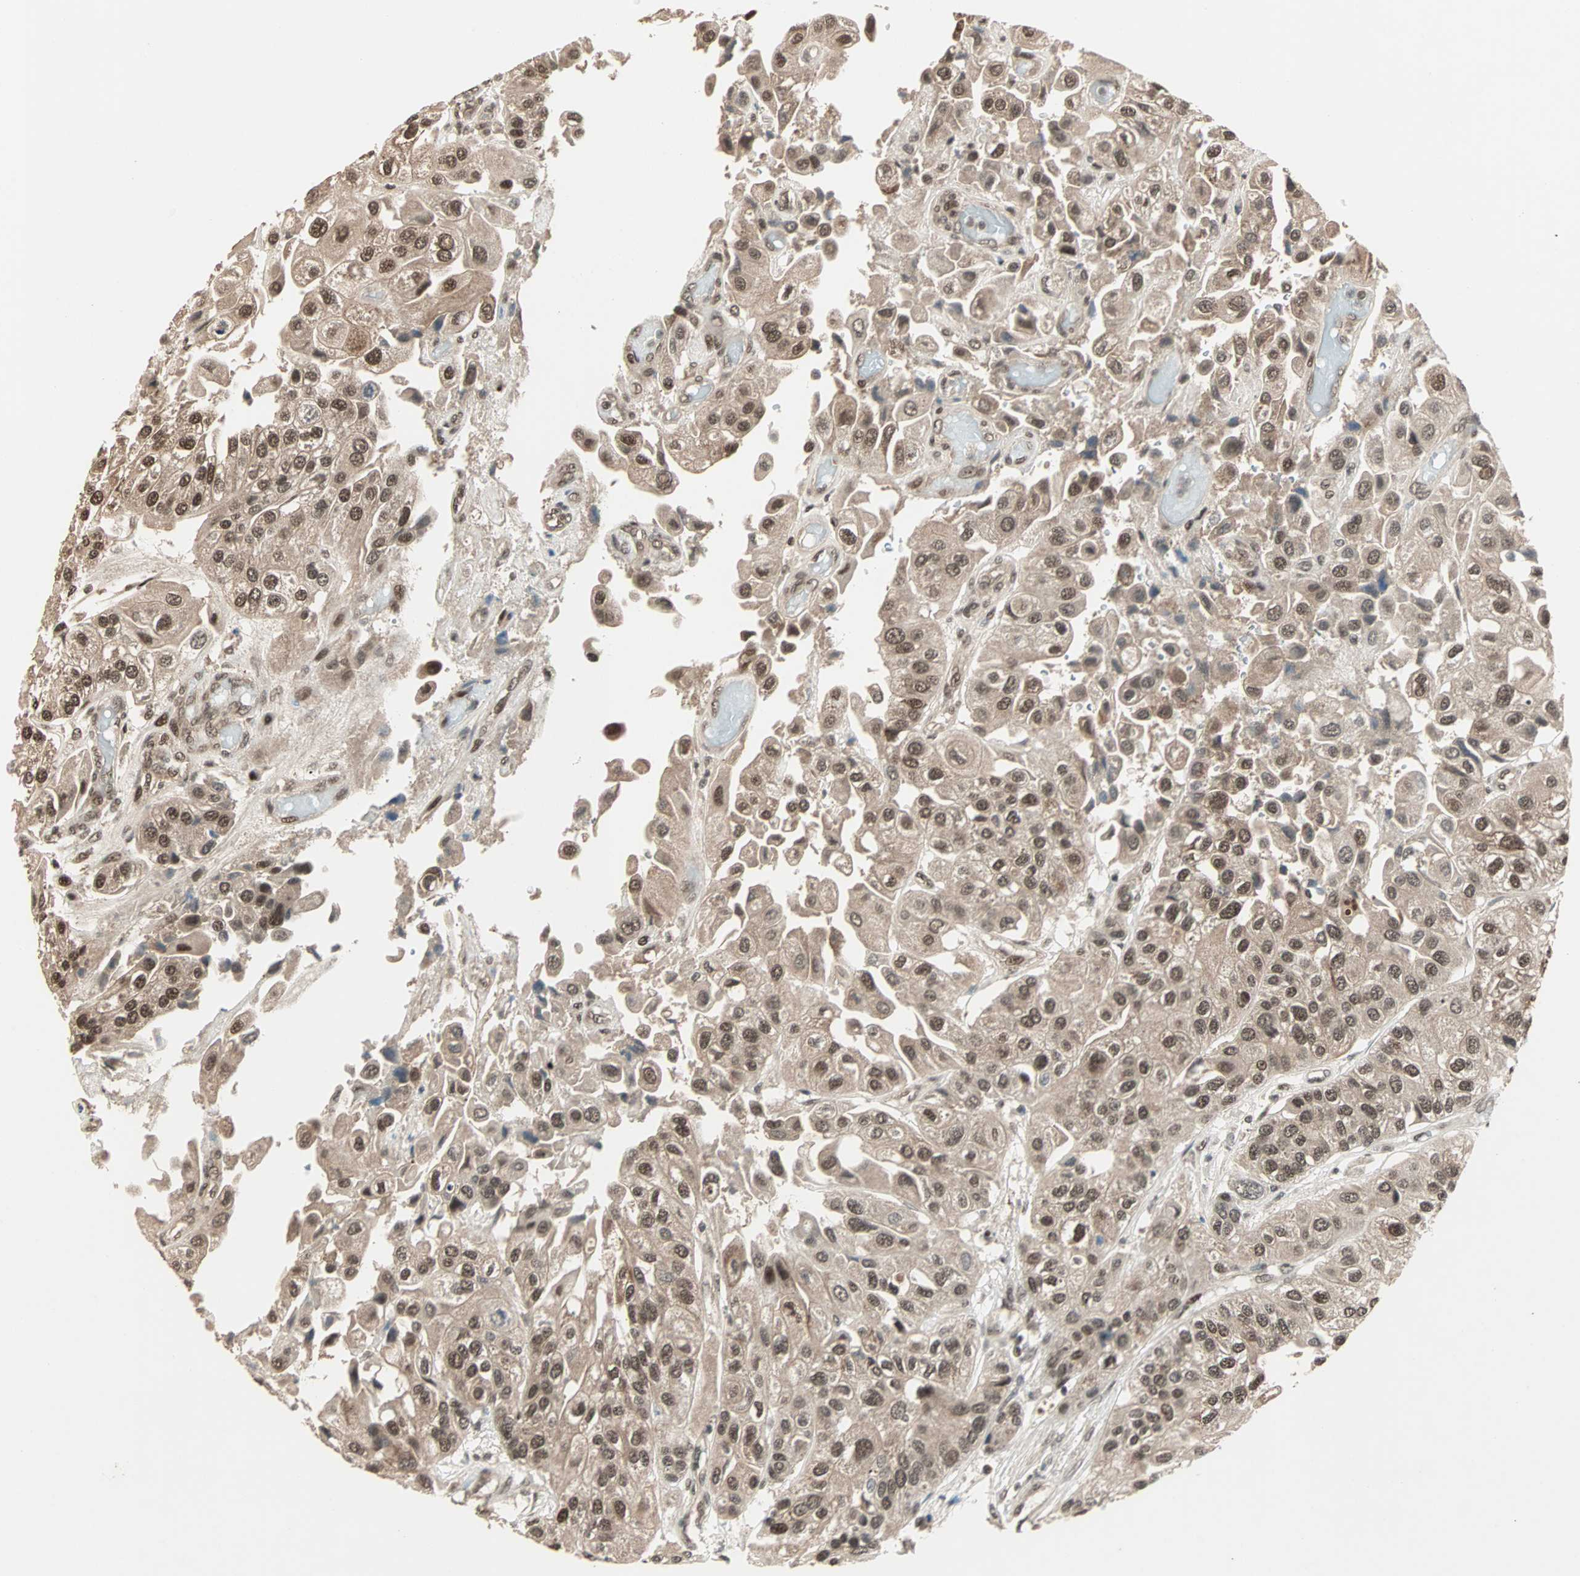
{"staining": {"intensity": "moderate", "quantity": ">75%", "location": "nuclear"}, "tissue": "urothelial cancer", "cell_type": "Tumor cells", "image_type": "cancer", "snomed": [{"axis": "morphology", "description": "Urothelial carcinoma, High grade"}, {"axis": "topography", "description": "Urinary bladder"}], "caption": "A photomicrograph of human urothelial cancer stained for a protein exhibits moderate nuclear brown staining in tumor cells. (DAB (3,3'-diaminobenzidine) IHC with brightfield microscopy, high magnification).", "gene": "ZNF701", "patient": {"sex": "female", "age": 64}}